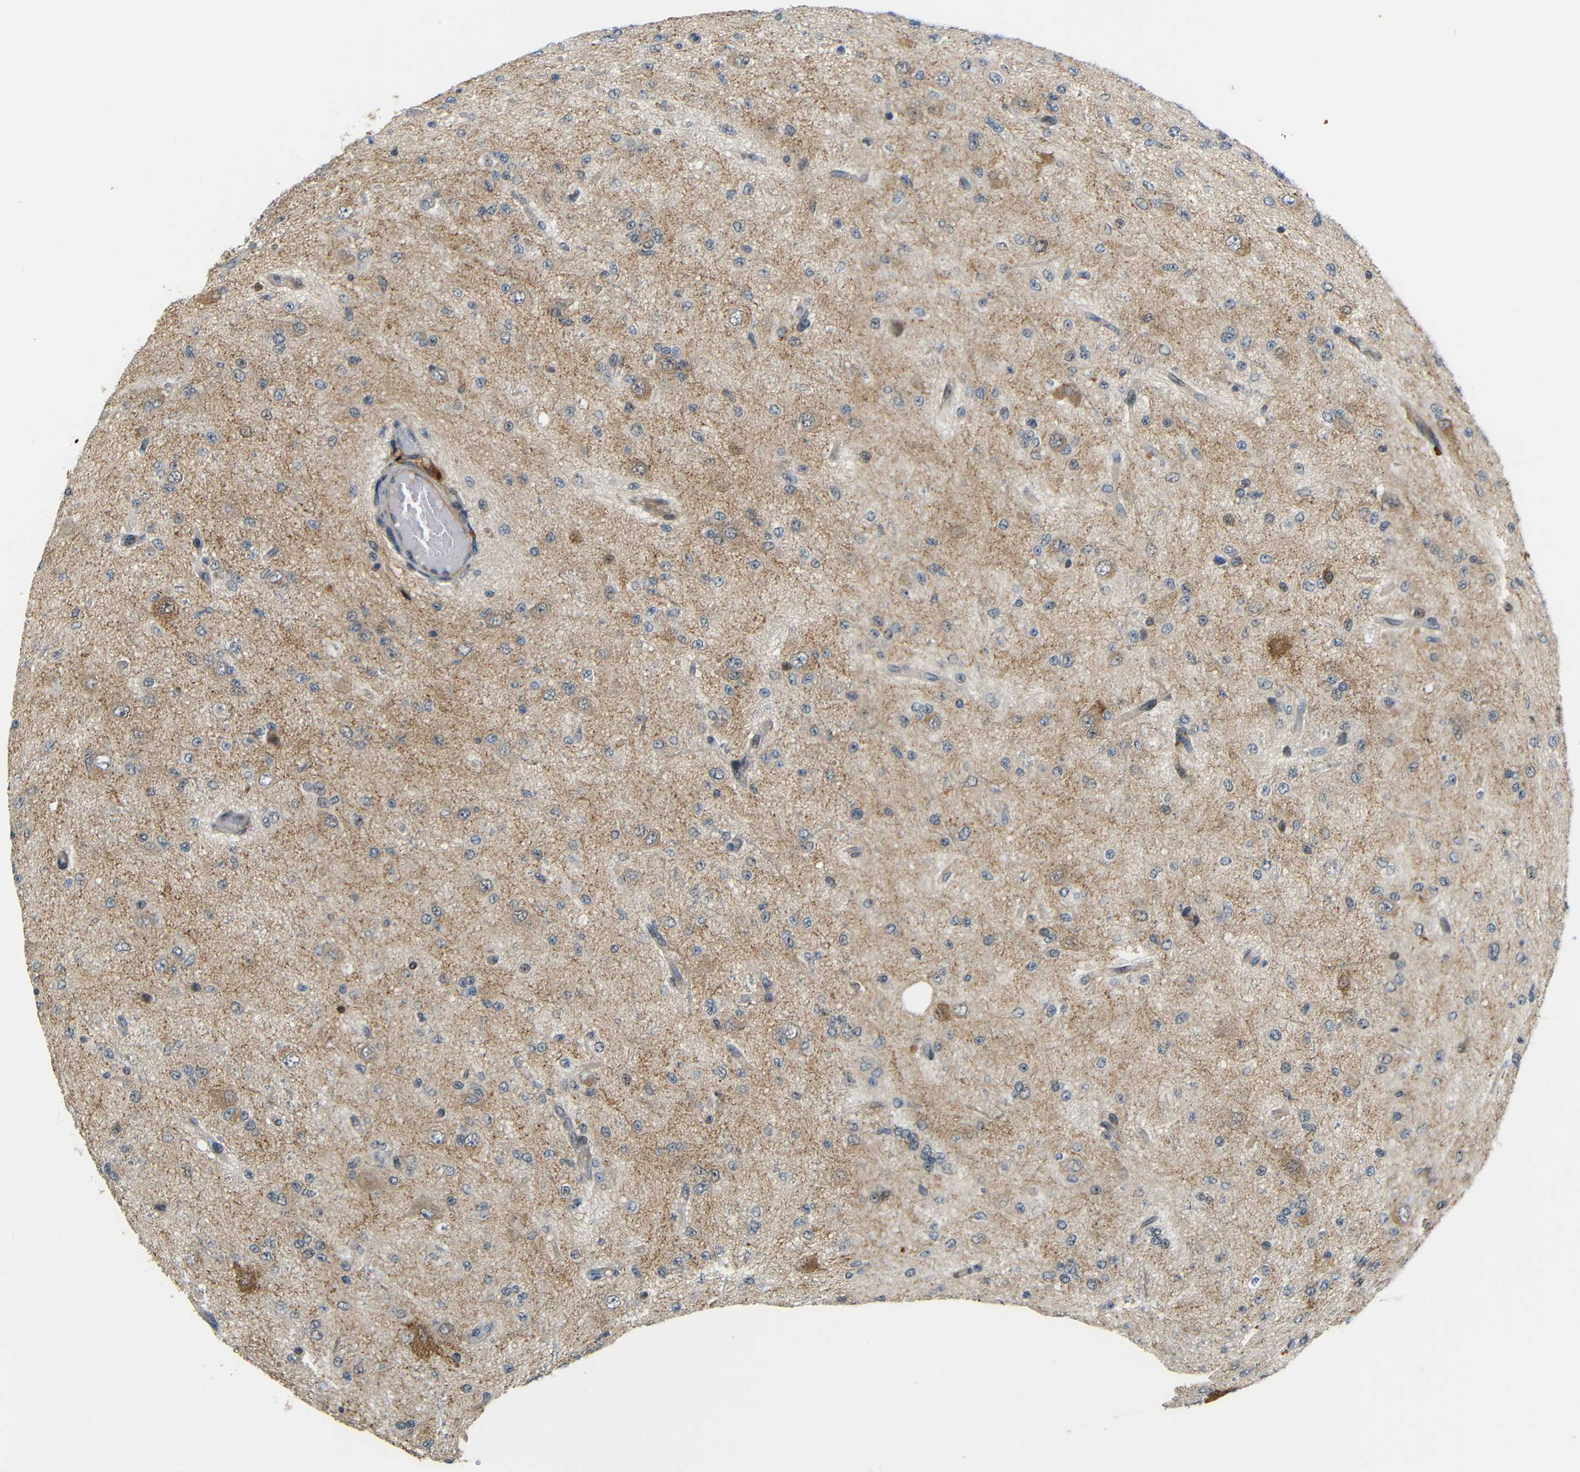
{"staining": {"intensity": "weak", "quantity": ">75%", "location": "cytoplasmic/membranous"}, "tissue": "glioma", "cell_type": "Tumor cells", "image_type": "cancer", "snomed": [{"axis": "morphology", "description": "Glioma, malignant, High grade"}, {"axis": "topography", "description": "pancreas cauda"}], "caption": "IHC photomicrograph of human malignant high-grade glioma stained for a protein (brown), which displays low levels of weak cytoplasmic/membranous positivity in approximately >75% of tumor cells.", "gene": "SYDE1", "patient": {"sex": "male", "age": 60}}